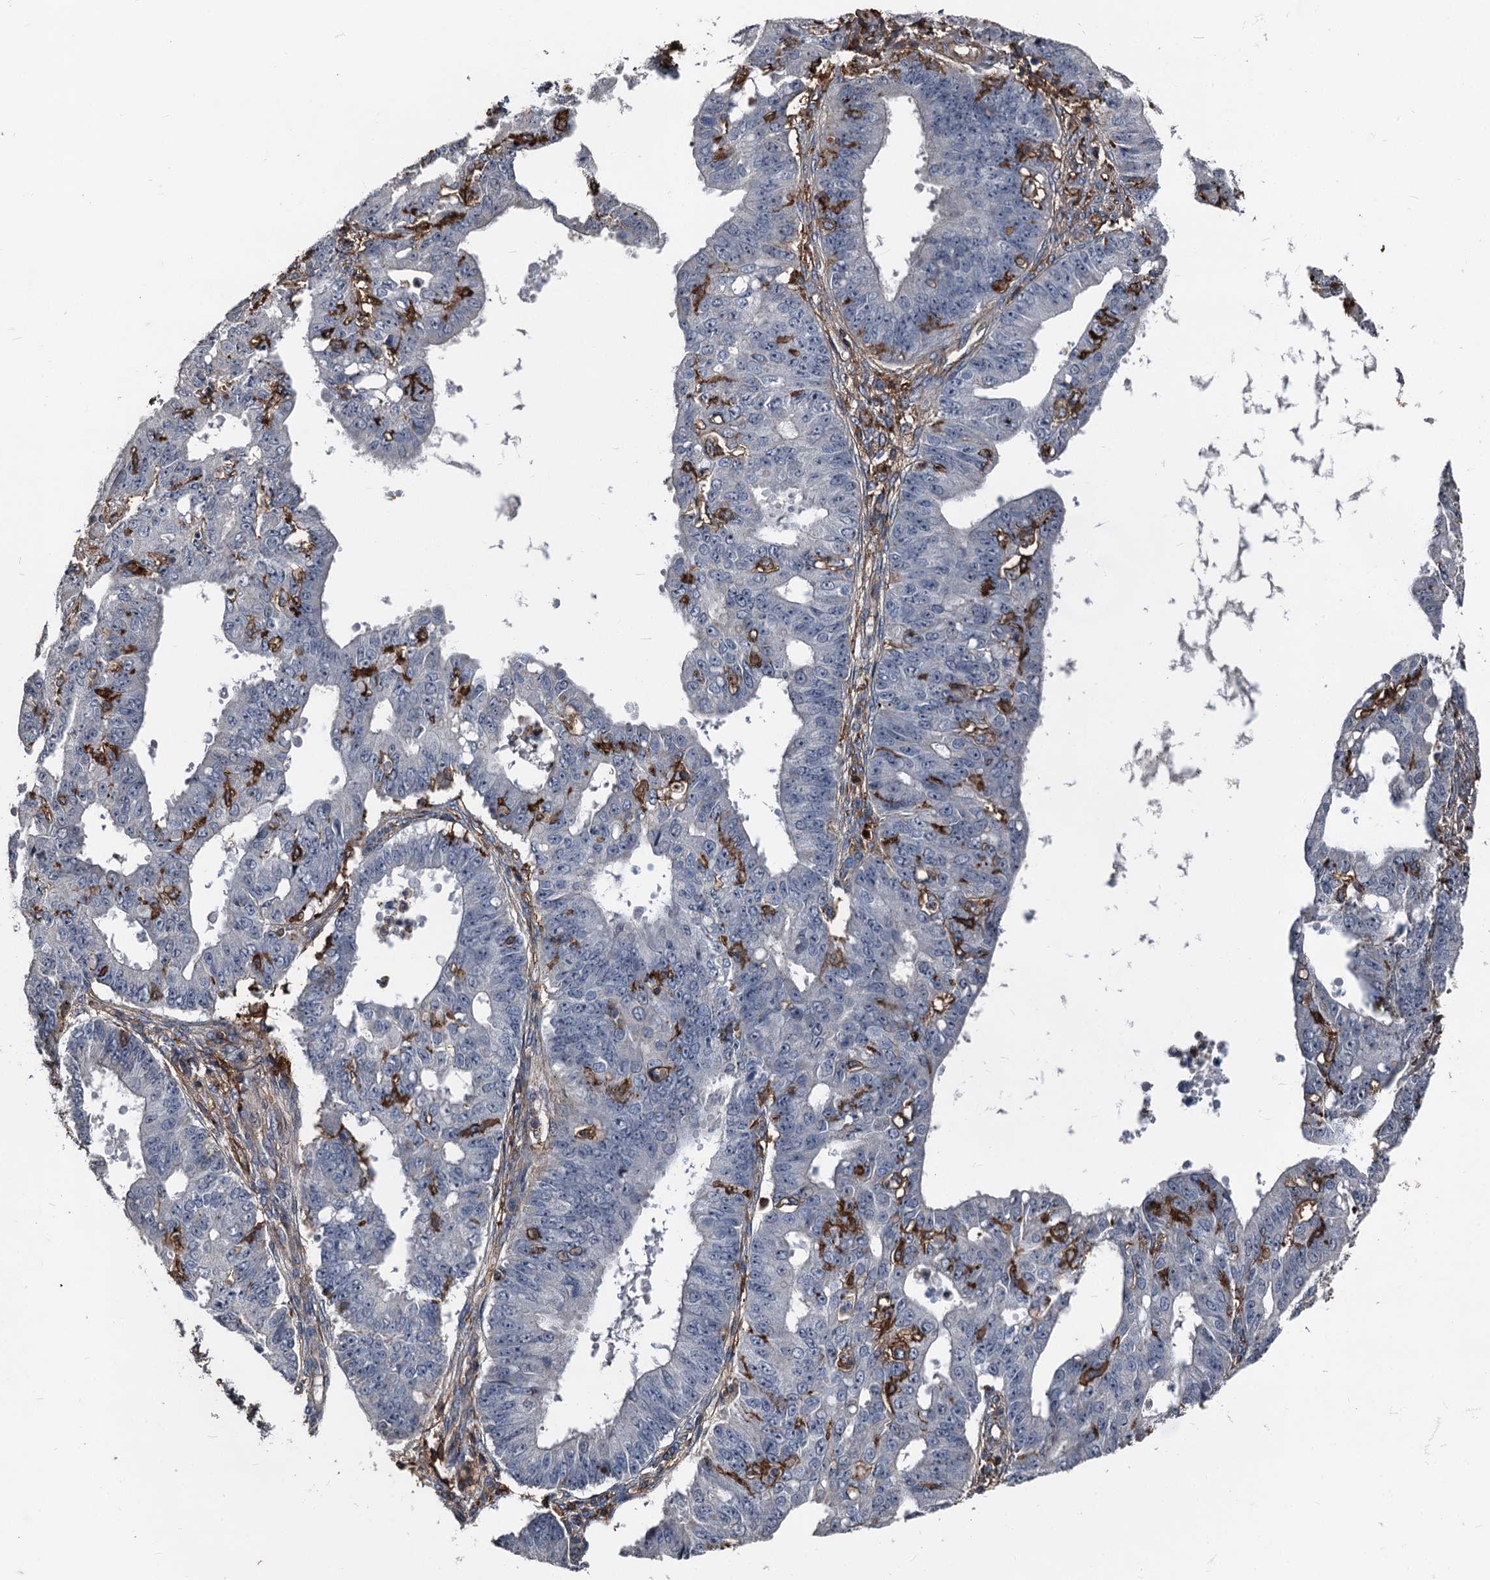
{"staining": {"intensity": "negative", "quantity": "none", "location": "none"}, "tissue": "ovarian cancer", "cell_type": "Tumor cells", "image_type": "cancer", "snomed": [{"axis": "morphology", "description": "Carcinoma, endometroid"}, {"axis": "topography", "description": "Appendix"}, {"axis": "topography", "description": "Ovary"}], "caption": "Immunohistochemistry histopathology image of neoplastic tissue: human ovarian cancer (endometroid carcinoma) stained with DAB (3,3'-diaminobenzidine) displays no significant protein positivity in tumor cells.", "gene": "PLEKHO2", "patient": {"sex": "female", "age": 42}}